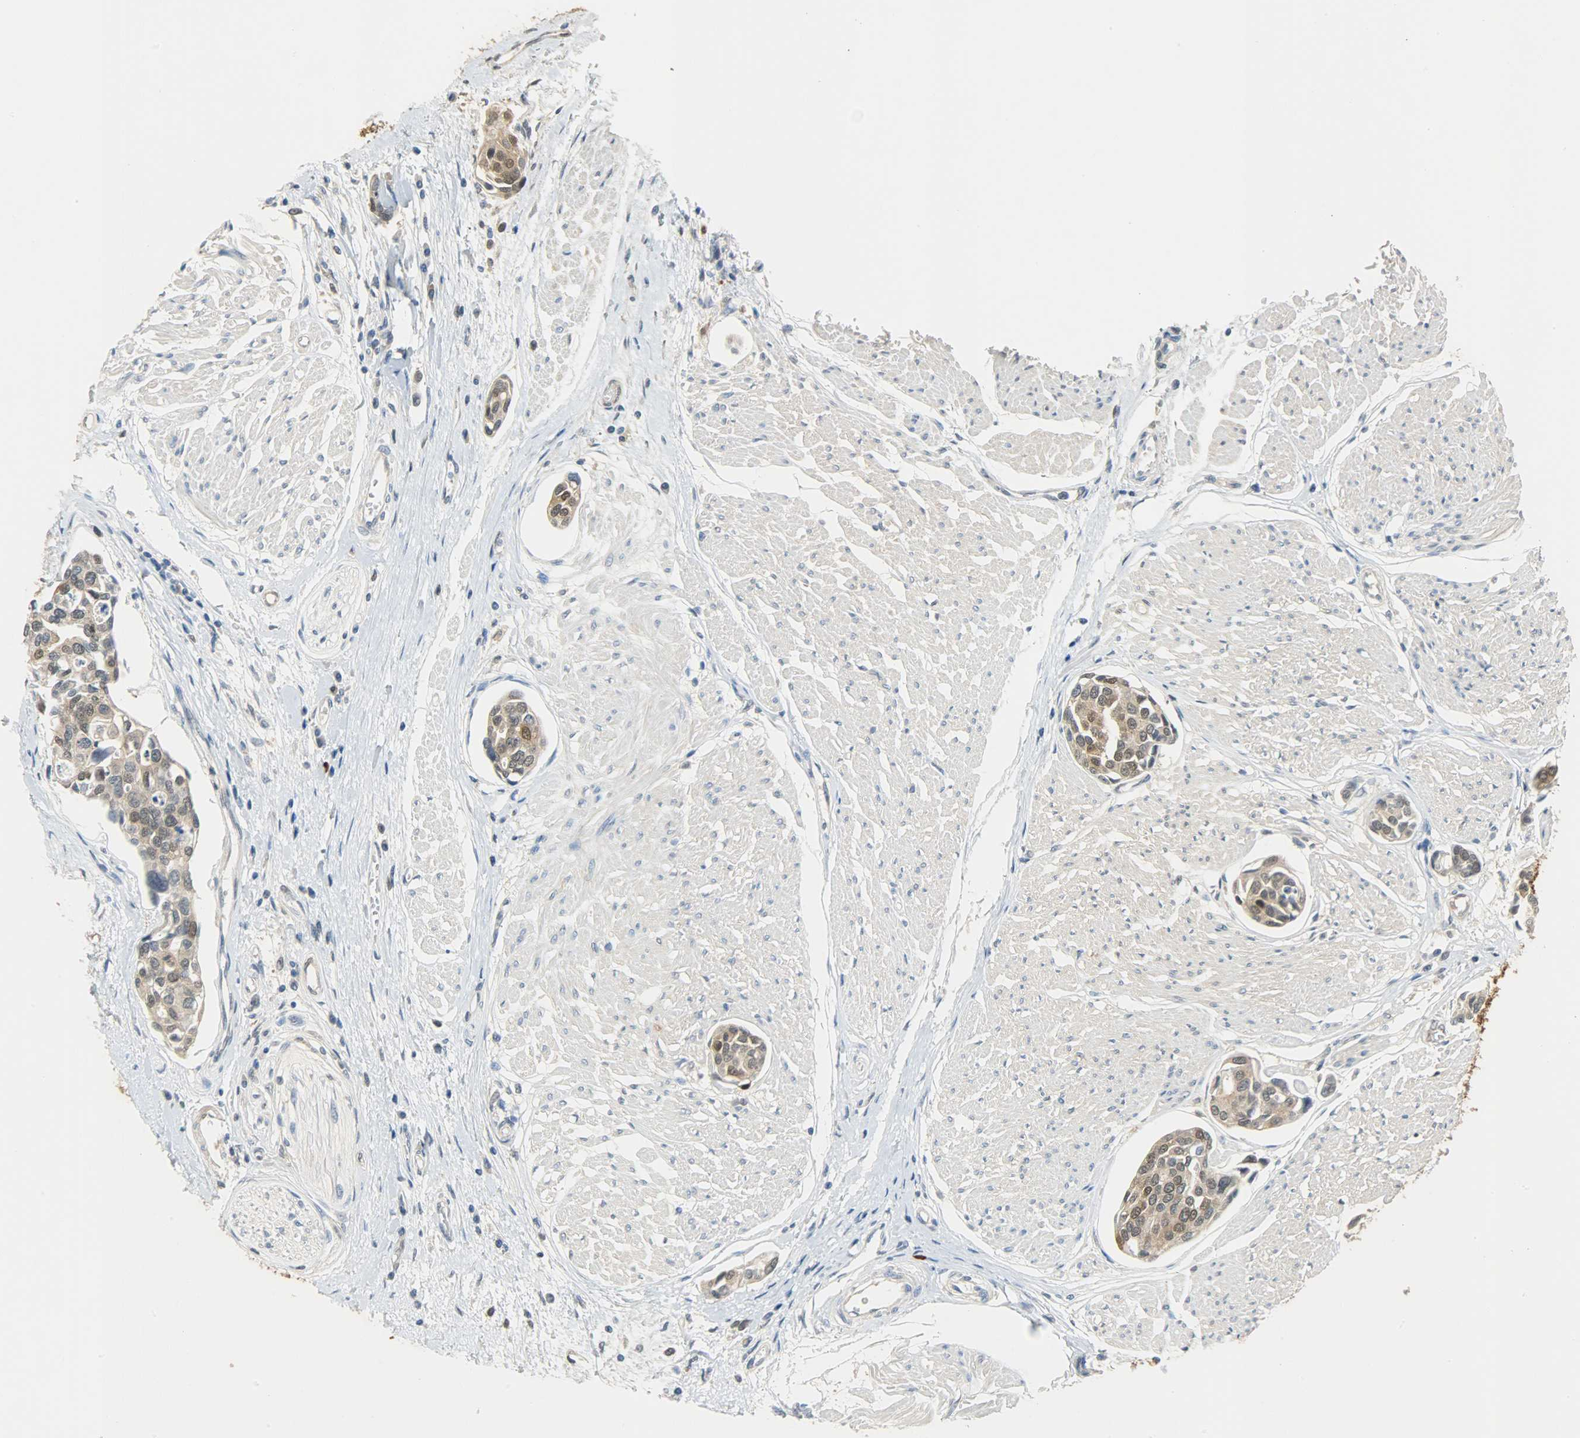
{"staining": {"intensity": "moderate", "quantity": ">75%", "location": "cytoplasmic/membranous,nuclear"}, "tissue": "urothelial cancer", "cell_type": "Tumor cells", "image_type": "cancer", "snomed": [{"axis": "morphology", "description": "Urothelial carcinoma, High grade"}, {"axis": "topography", "description": "Urinary bladder"}], "caption": "Immunohistochemistry (IHC) (DAB) staining of human urothelial carcinoma (high-grade) exhibits moderate cytoplasmic/membranous and nuclear protein staining in about >75% of tumor cells.", "gene": "EIF4EBP1", "patient": {"sex": "male", "age": 78}}